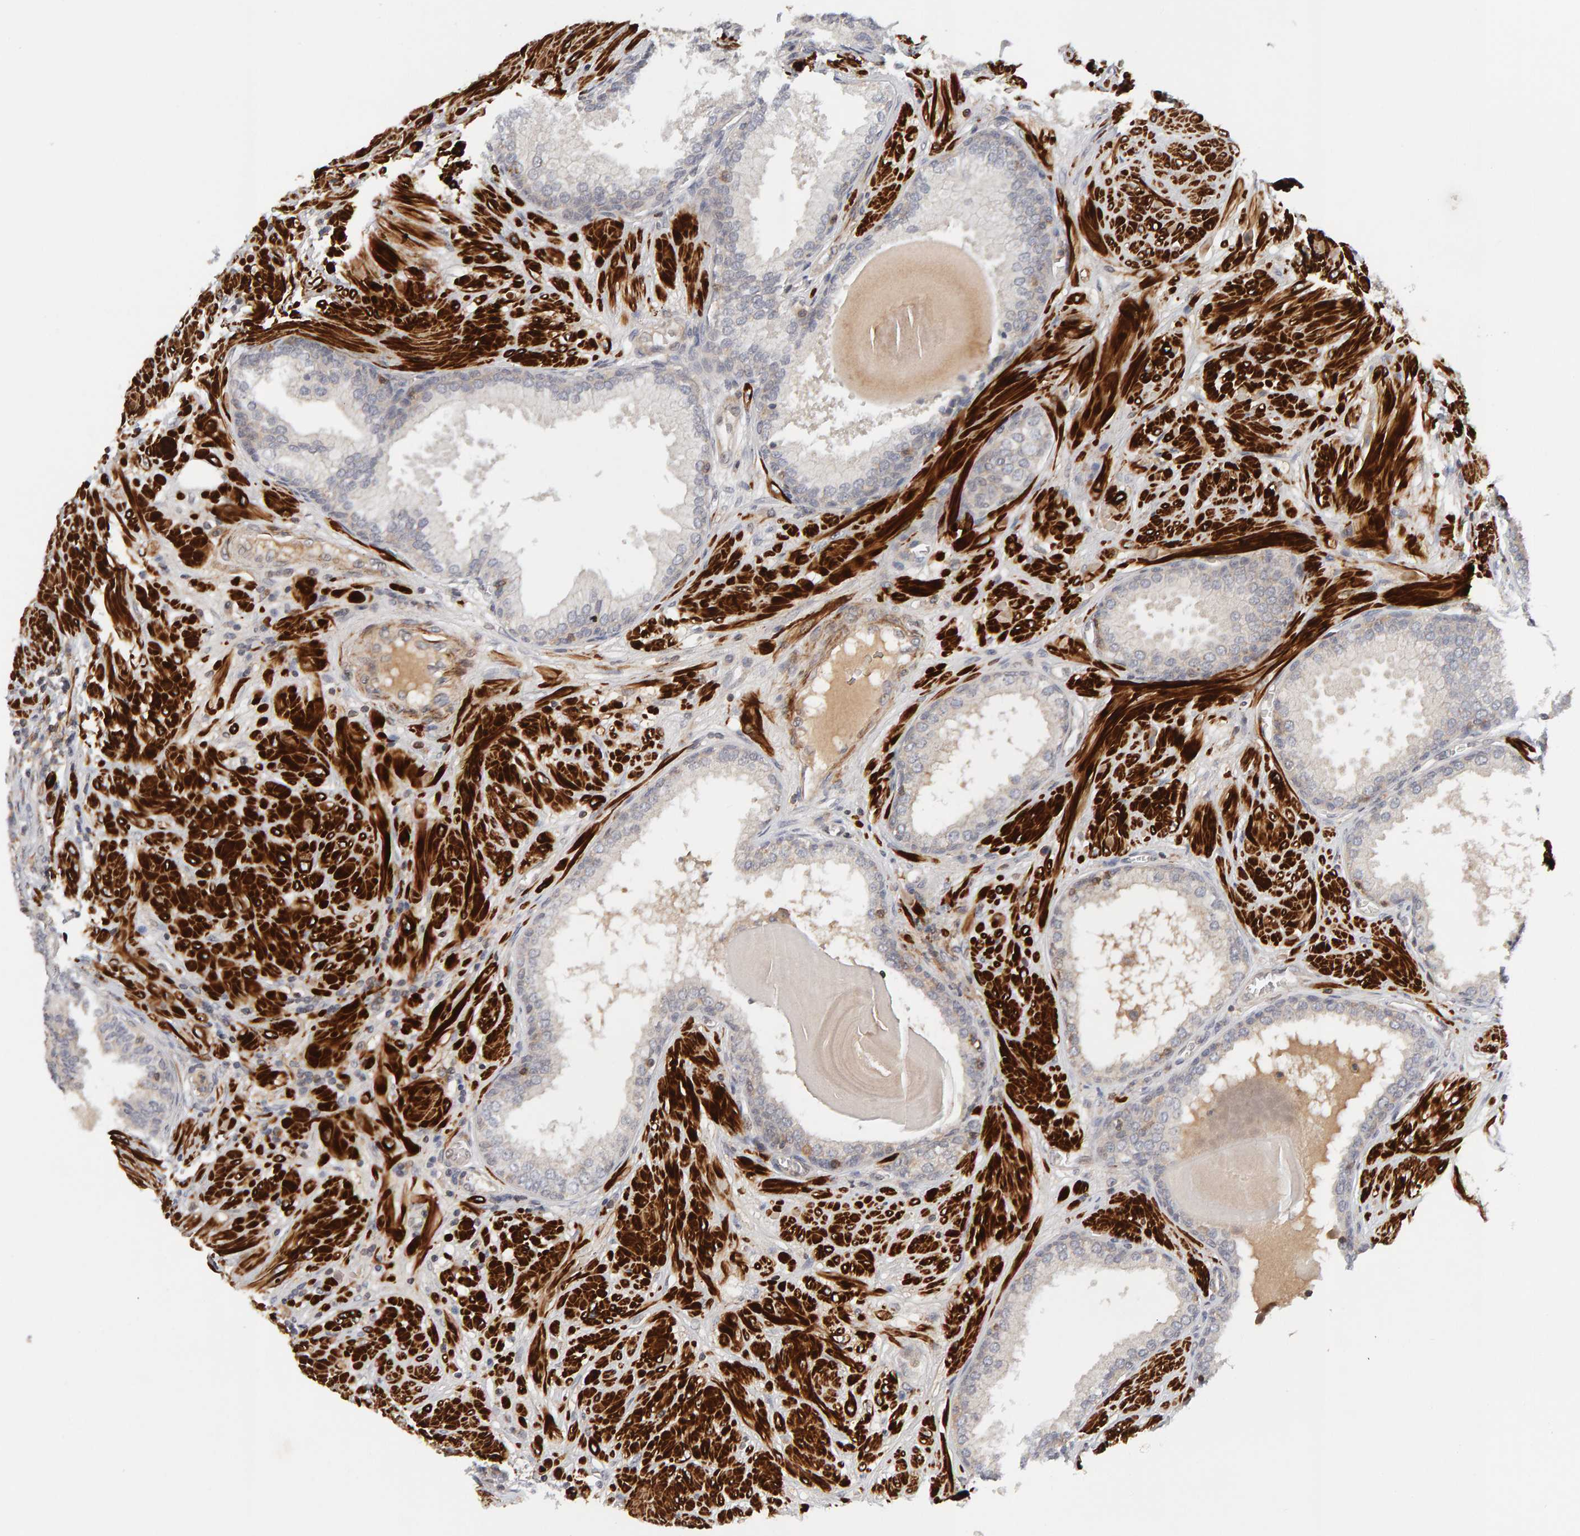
{"staining": {"intensity": "negative", "quantity": "none", "location": "none"}, "tissue": "prostate", "cell_type": "Glandular cells", "image_type": "normal", "snomed": [{"axis": "morphology", "description": "Normal tissue, NOS"}, {"axis": "topography", "description": "Prostate"}], "caption": "Glandular cells are negative for protein expression in normal human prostate. (Stains: DAB (3,3'-diaminobenzidine) immunohistochemistry (IHC) with hematoxylin counter stain, Microscopy: brightfield microscopy at high magnification).", "gene": "NUDCD1", "patient": {"sex": "male", "age": 51}}